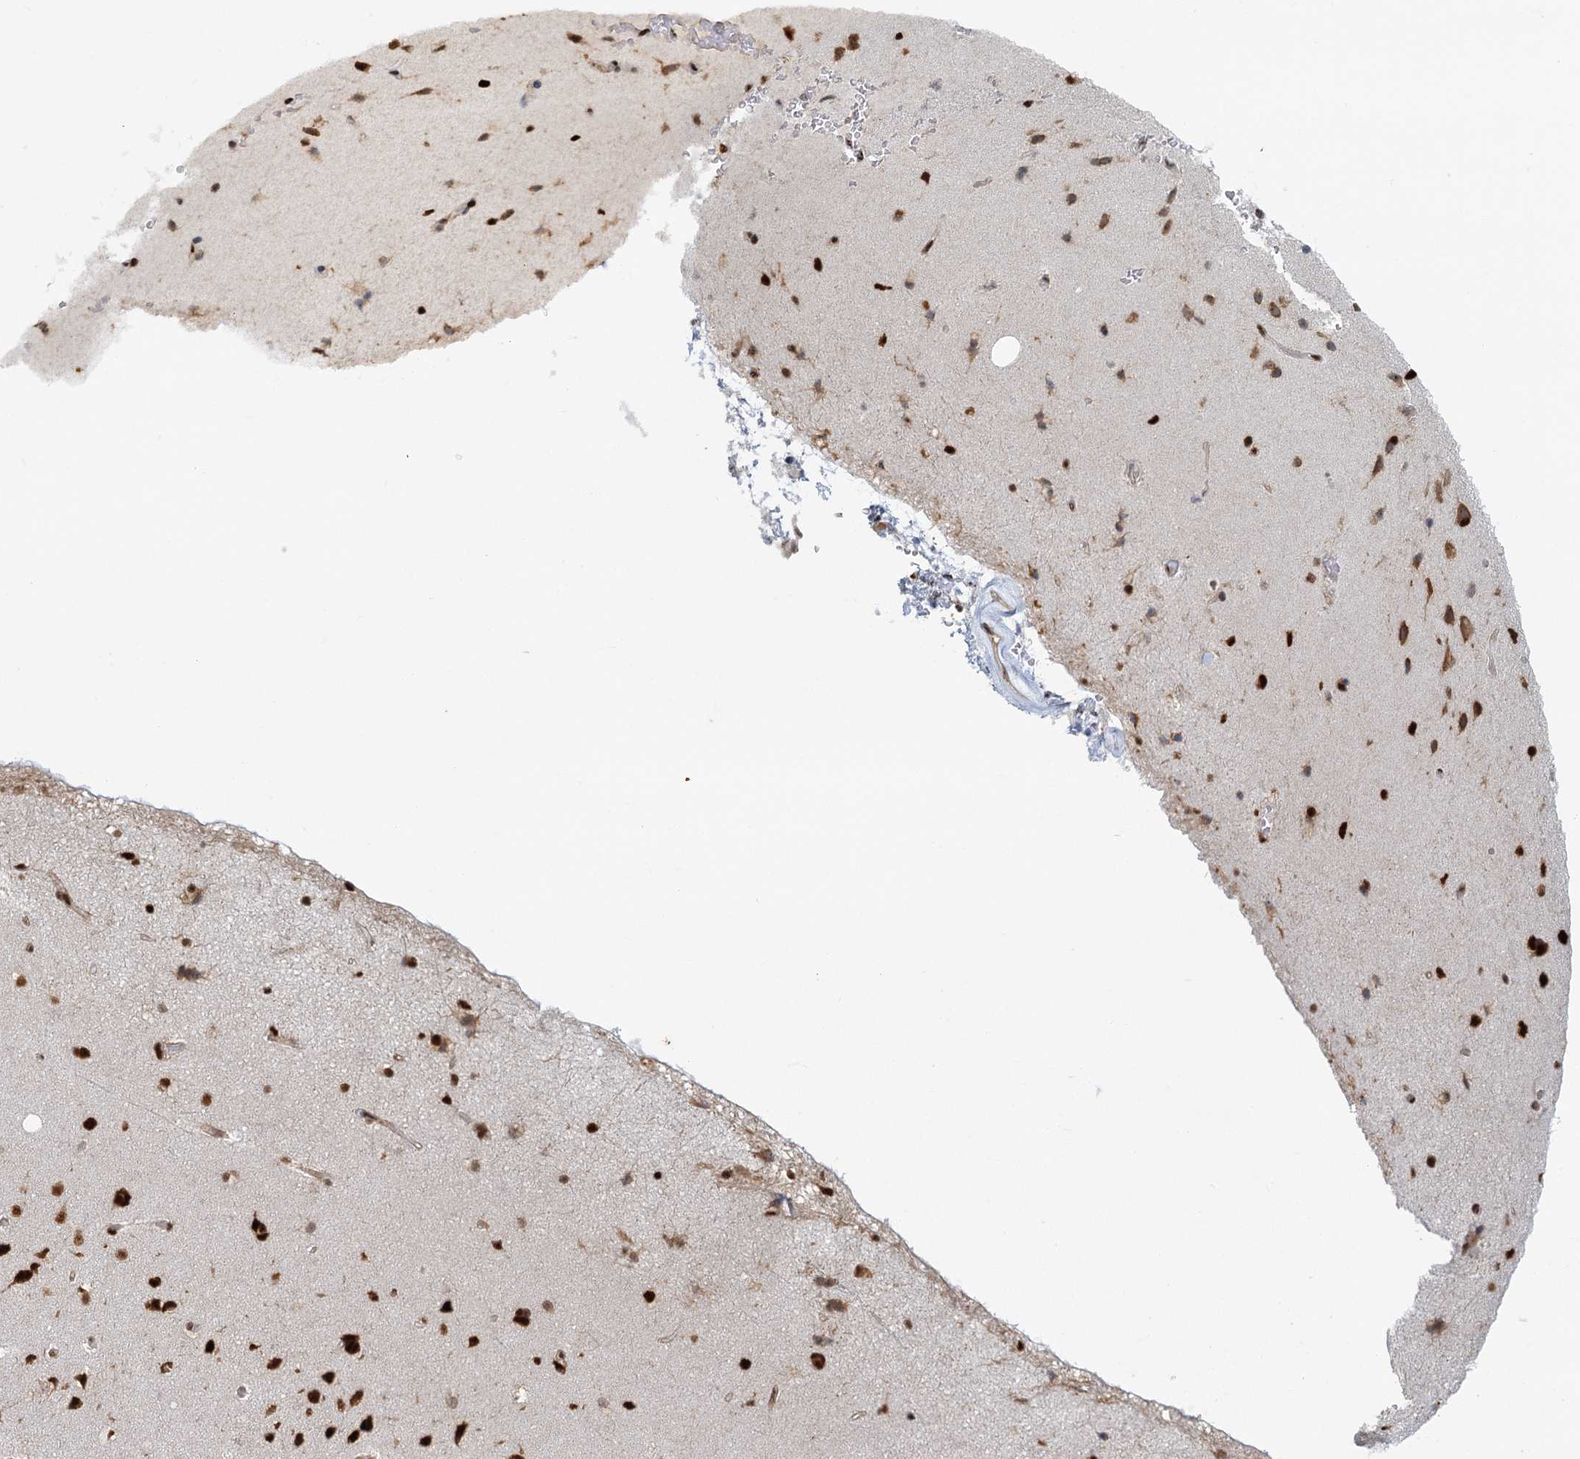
{"staining": {"intensity": "strong", "quantity": "<25%", "location": "nuclear"}, "tissue": "cerebral cortex", "cell_type": "Endothelial cells", "image_type": "normal", "snomed": [{"axis": "morphology", "description": "Normal tissue, NOS"}, {"axis": "topography", "description": "Cerebral cortex"}], "caption": "Endothelial cells reveal medium levels of strong nuclear staining in about <25% of cells in normal human cerebral cortex.", "gene": "GPATCH11", "patient": {"sex": "male", "age": 62}}